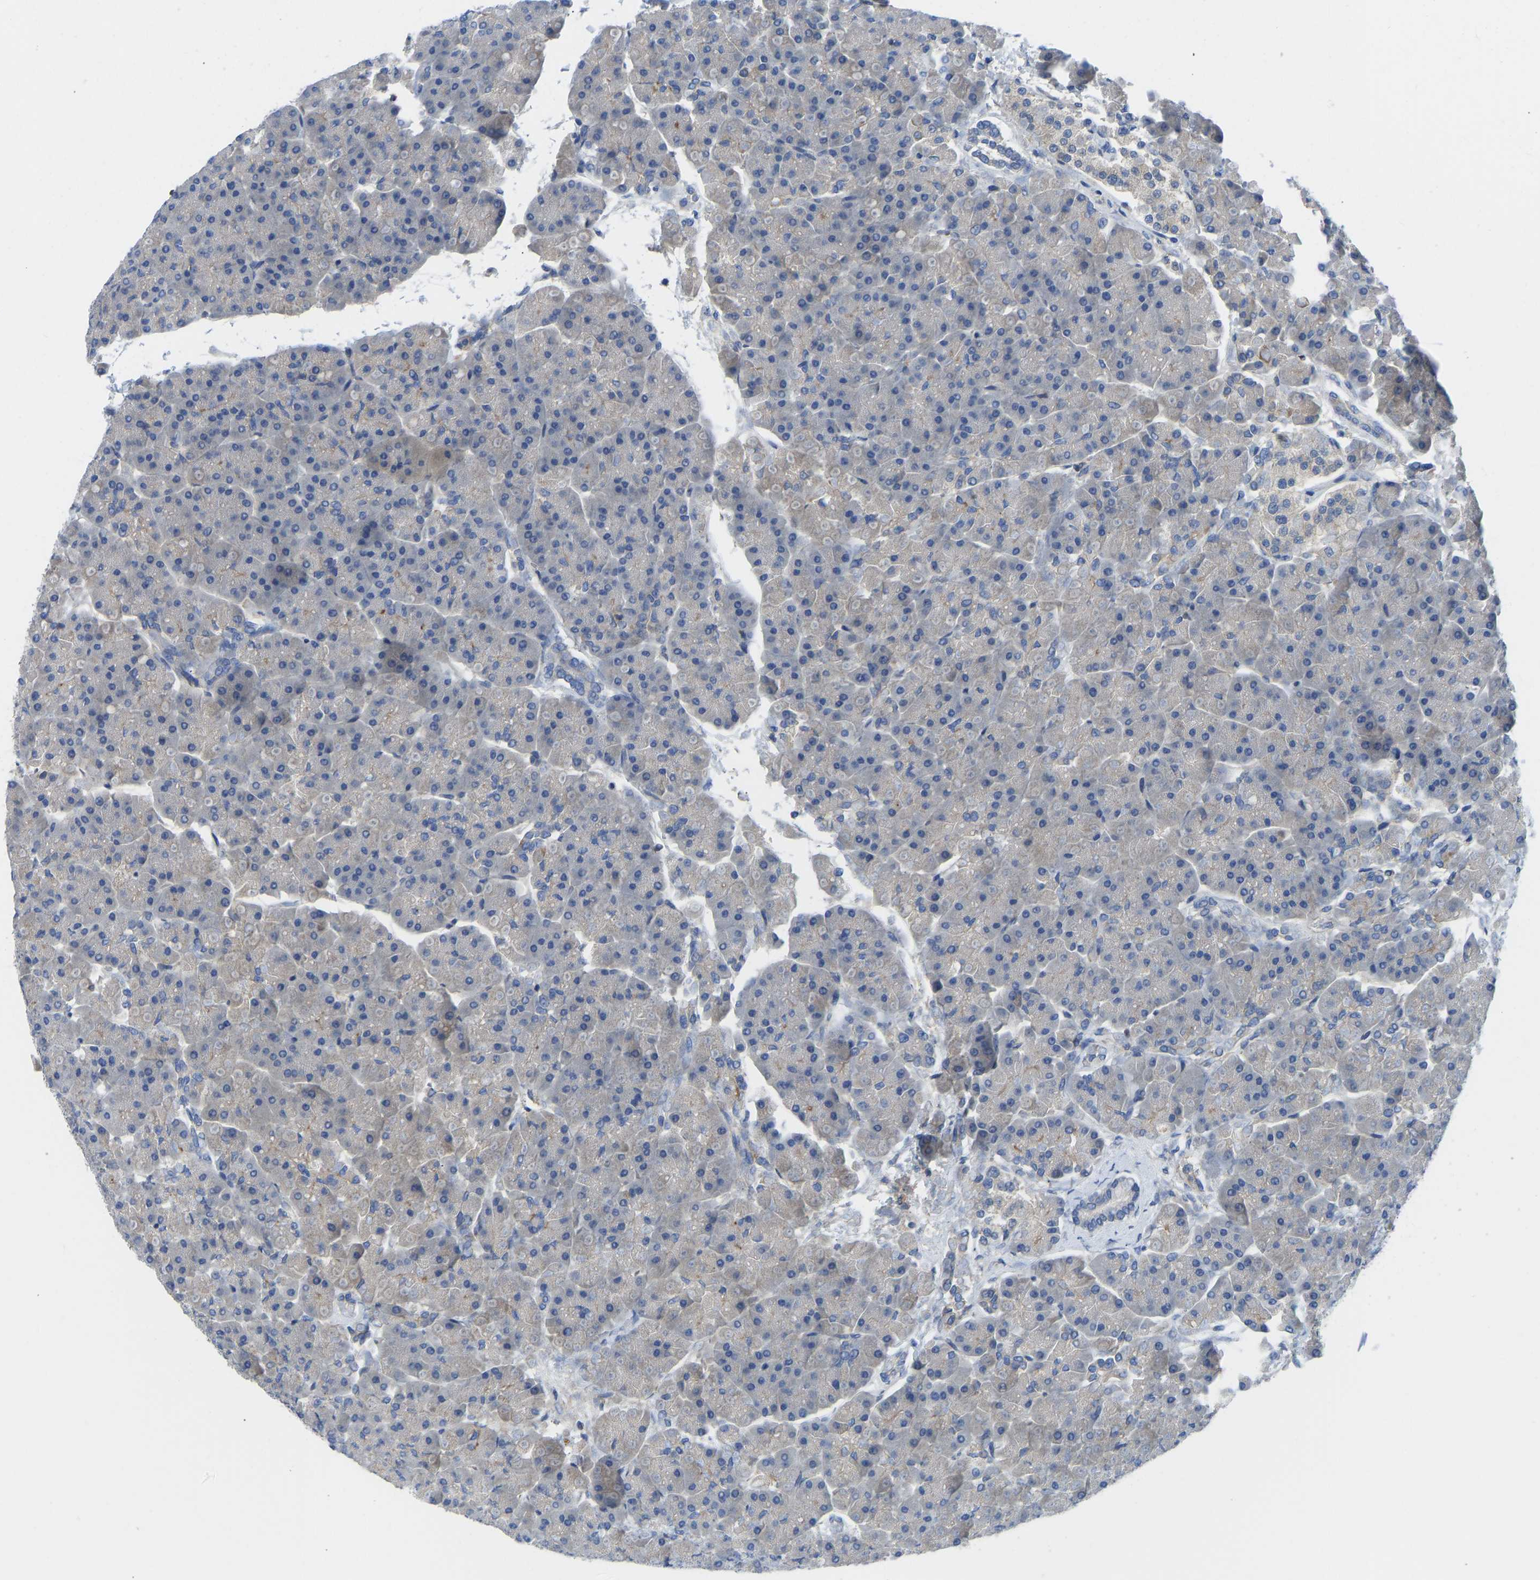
{"staining": {"intensity": "negative", "quantity": "none", "location": "none"}, "tissue": "pancreas", "cell_type": "Exocrine glandular cells", "image_type": "normal", "snomed": [{"axis": "morphology", "description": "Normal tissue, NOS"}, {"axis": "topography", "description": "Pancreas"}], "caption": "High magnification brightfield microscopy of benign pancreas stained with DAB (brown) and counterstained with hematoxylin (blue): exocrine glandular cells show no significant positivity. (DAB (3,3'-diaminobenzidine) immunohistochemistry (IHC) visualized using brightfield microscopy, high magnification).", "gene": "PPP3CA", "patient": {"sex": "female", "age": 70}}